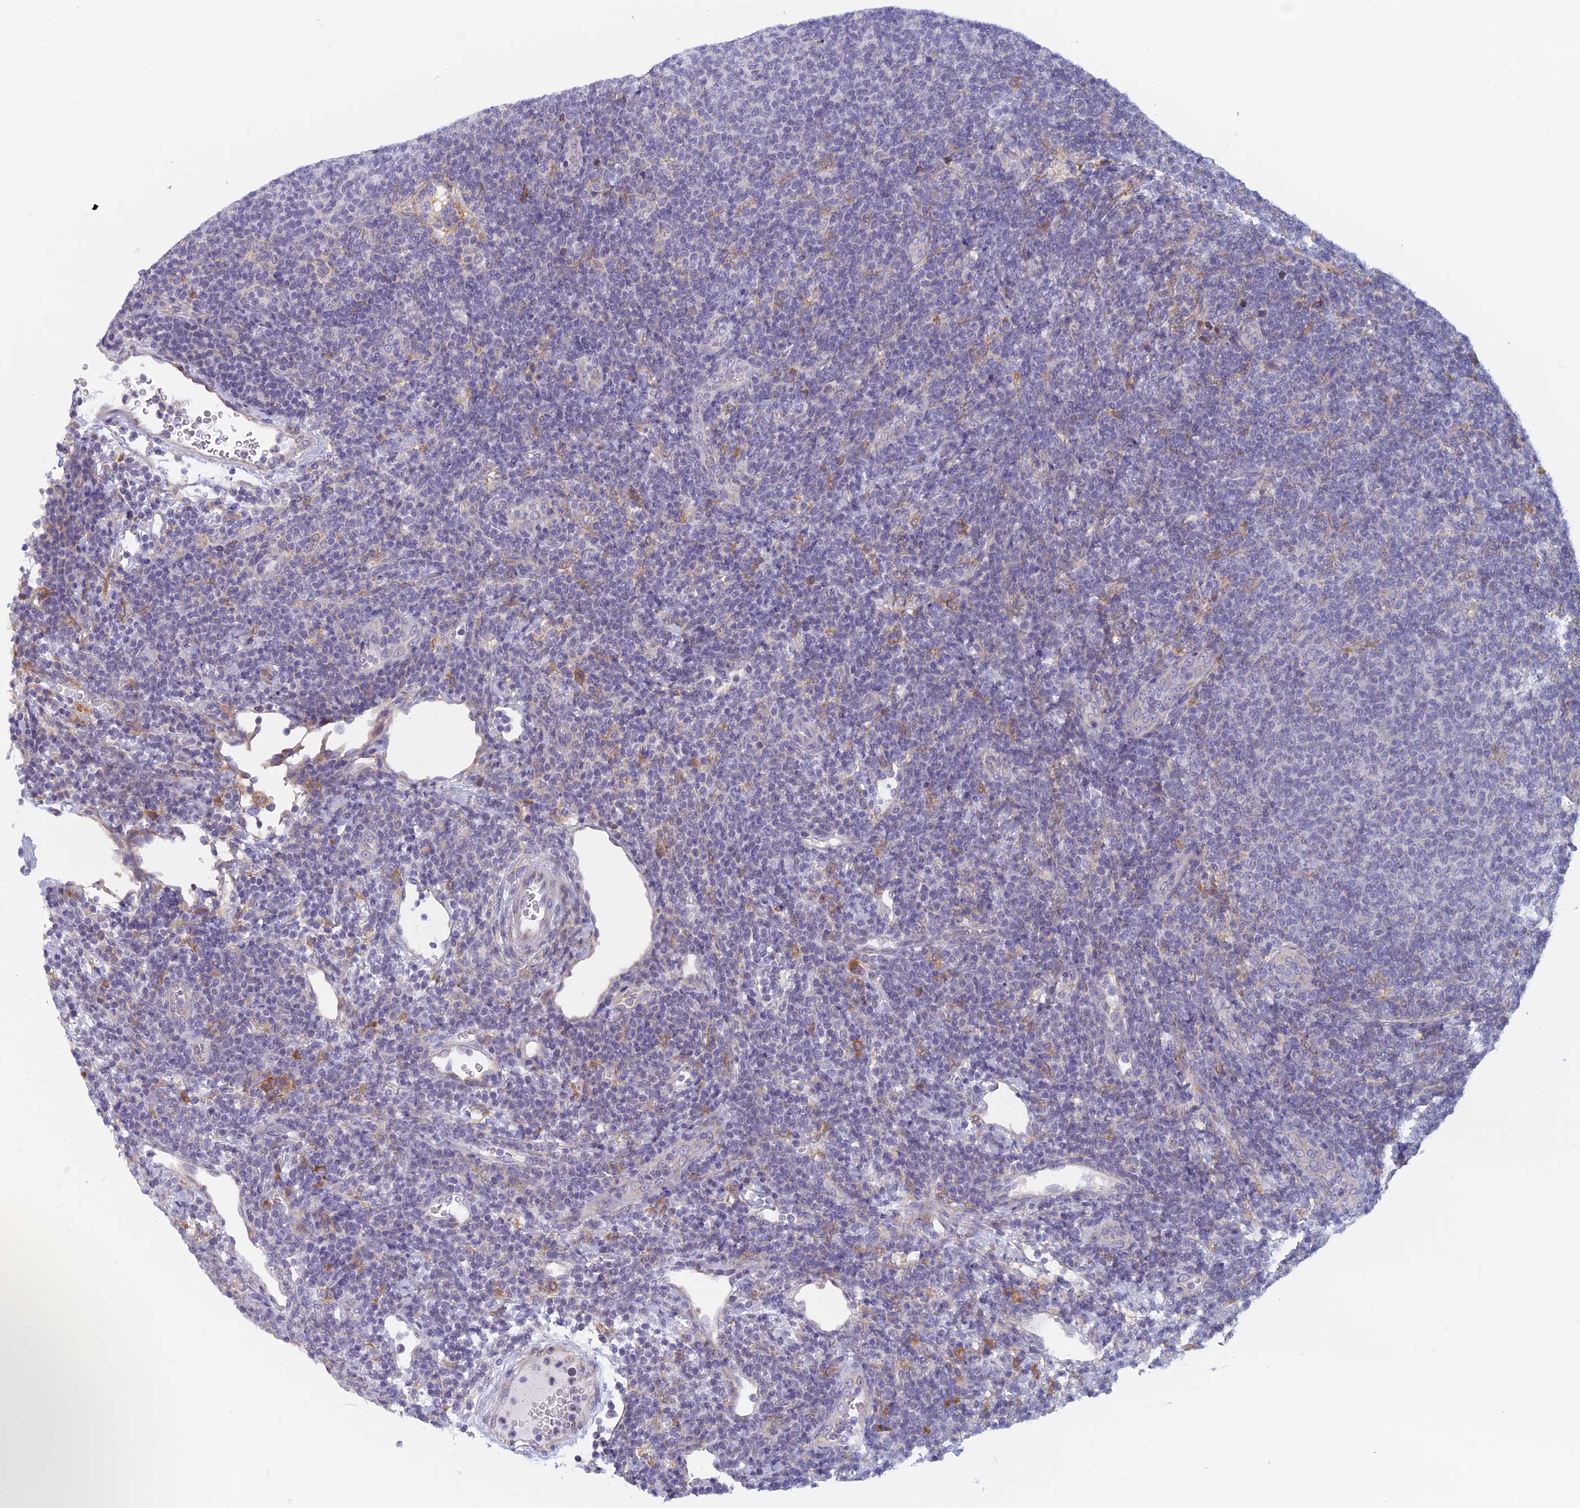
{"staining": {"intensity": "negative", "quantity": "none", "location": "none"}, "tissue": "lymphoma", "cell_type": "Tumor cells", "image_type": "cancer", "snomed": [{"axis": "morphology", "description": "Malignant lymphoma, non-Hodgkin's type, Low grade"}, {"axis": "topography", "description": "Lymph node"}], "caption": "Human lymphoma stained for a protein using IHC reveals no staining in tumor cells.", "gene": "DDX51", "patient": {"sex": "male", "age": 66}}